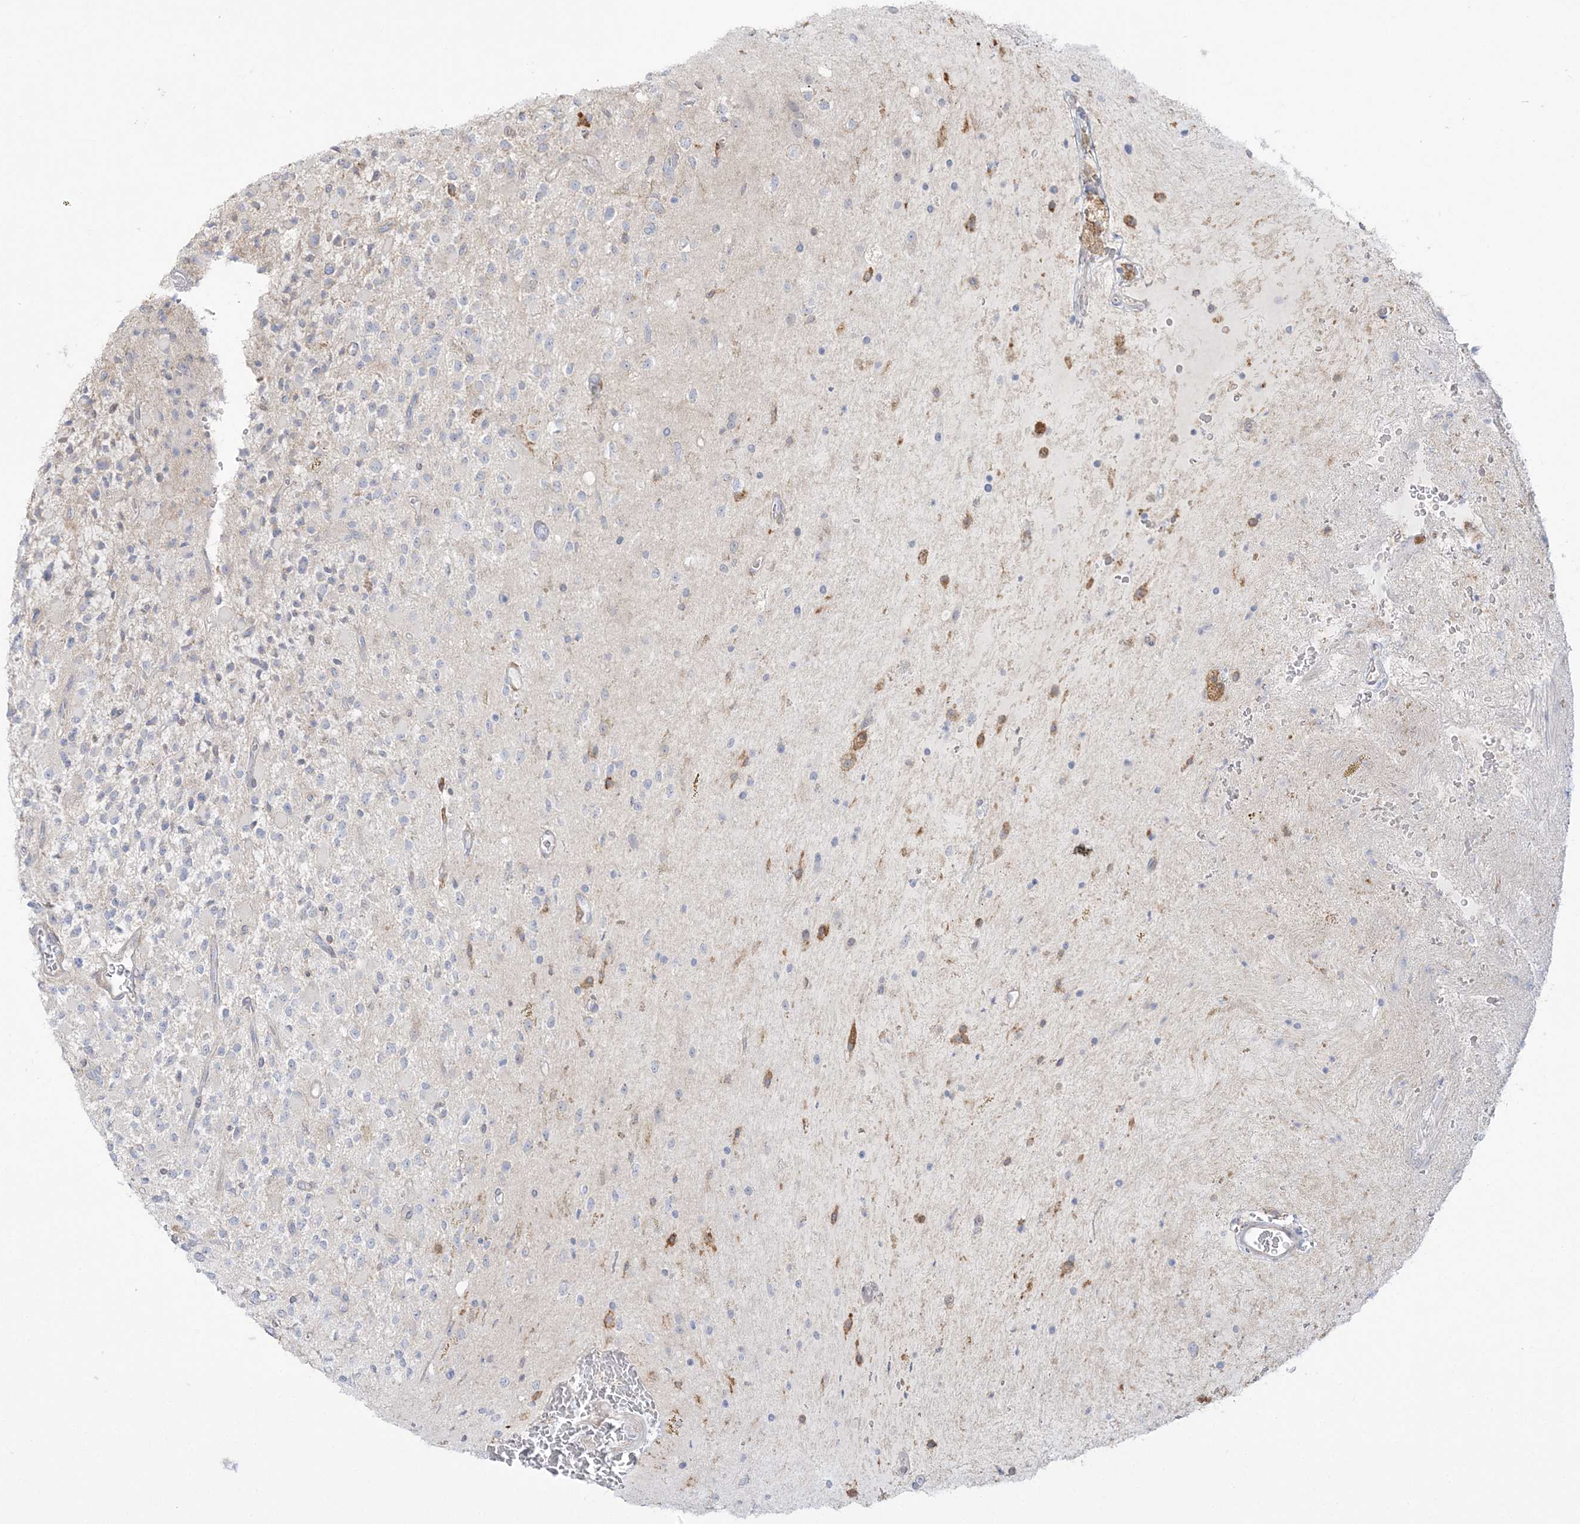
{"staining": {"intensity": "negative", "quantity": "none", "location": "none"}, "tissue": "glioma", "cell_type": "Tumor cells", "image_type": "cancer", "snomed": [{"axis": "morphology", "description": "Glioma, malignant, High grade"}, {"axis": "topography", "description": "Brain"}], "caption": "Glioma was stained to show a protein in brown. There is no significant staining in tumor cells.", "gene": "HAAO", "patient": {"sex": "male", "age": 34}}